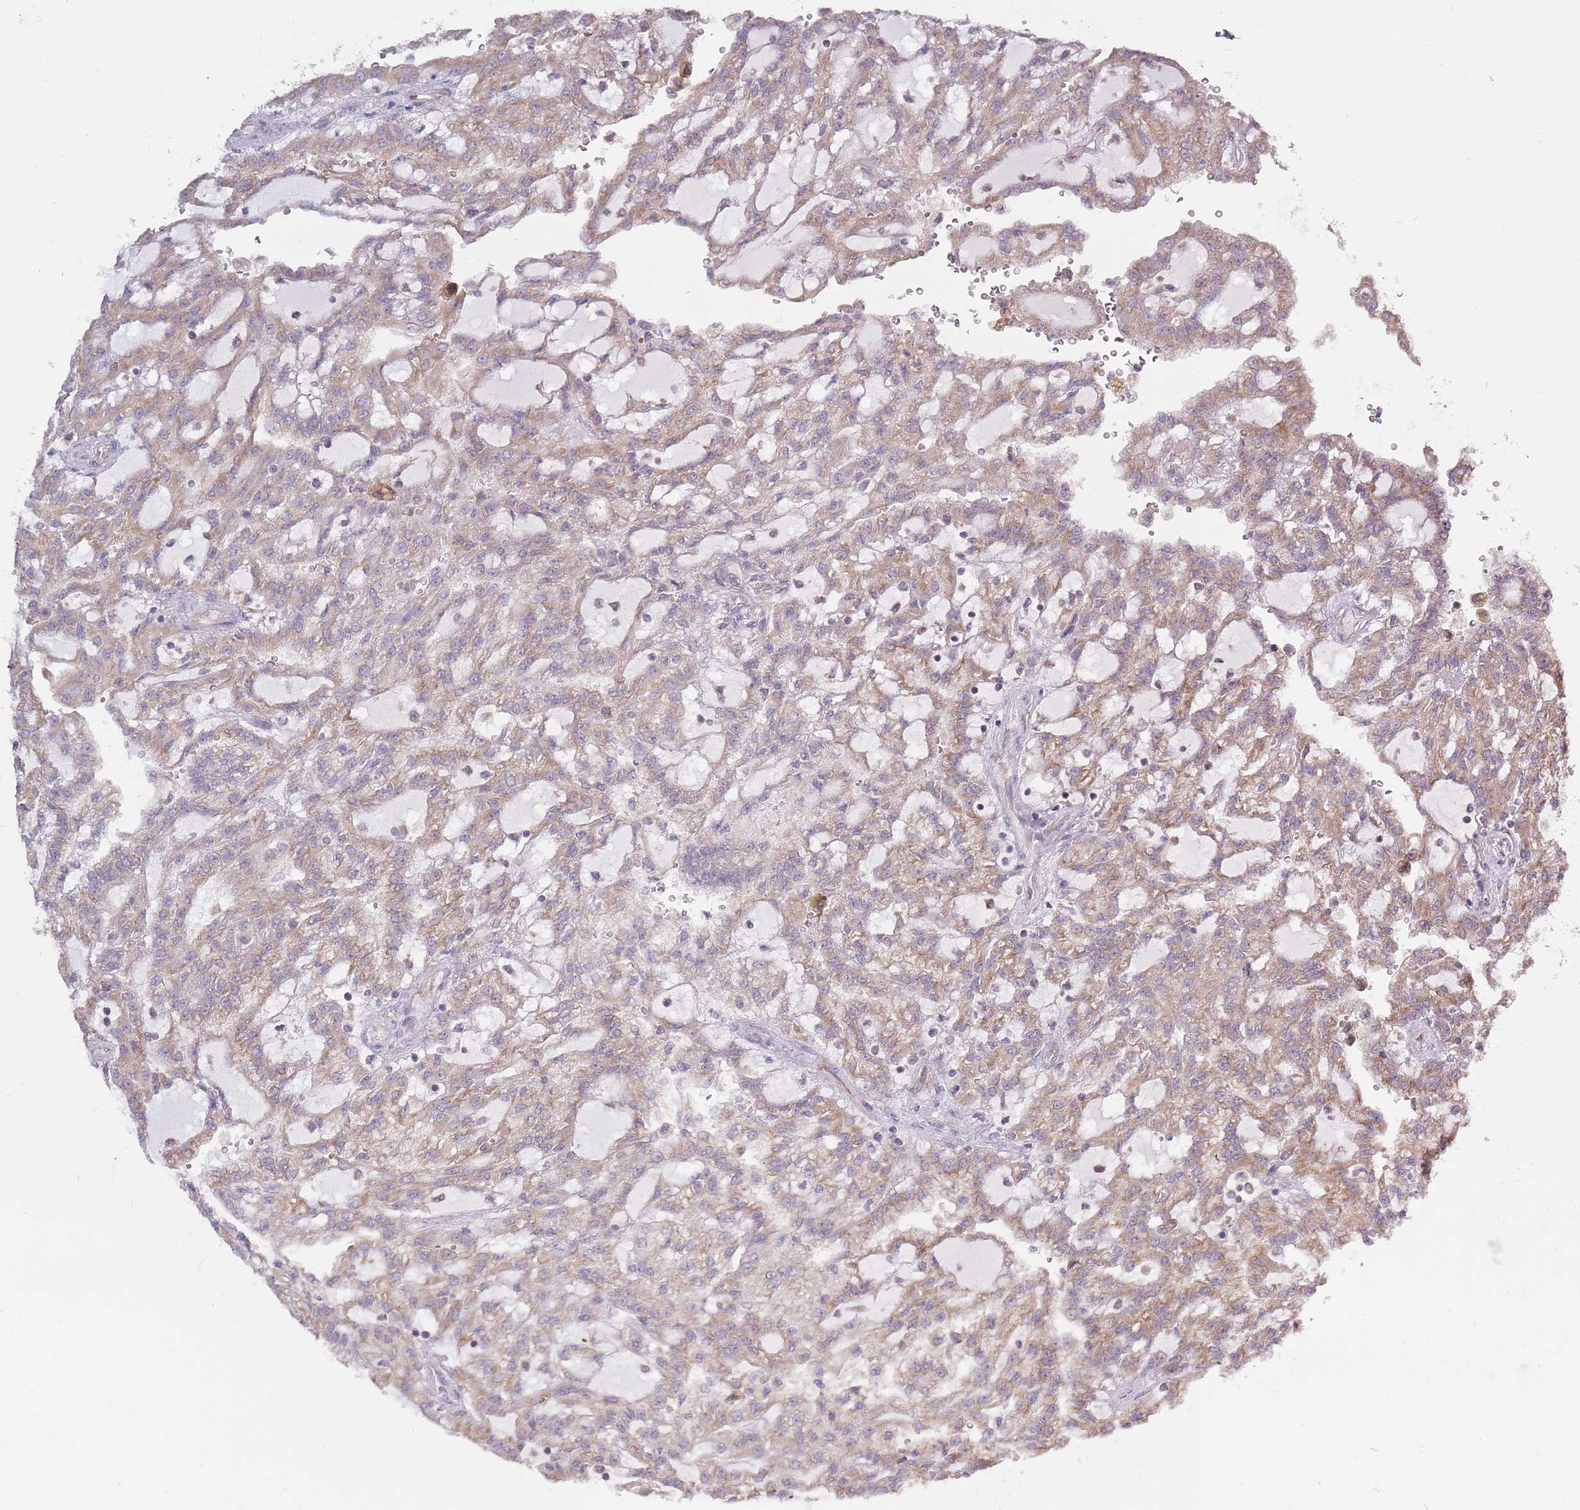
{"staining": {"intensity": "moderate", "quantity": "25%-75%", "location": "cytoplasmic/membranous"}, "tissue": "renal cancer", "cell_type": "Tumor cells", "image_type": "cancer", "snomed": [{"axis": "morphology", "description": "Adenocarcinoma, NOS"}, {"axis": "topography", "description": "Kidney"}], "caption": "Moderate cytoplasmic/membranous staining for a protein is identified in approximately 25%-75% of tumor cells of renal cancer using IHC.", "gene": "RPL17-C18orf32", "patient": {"sex": "male", "age": 63}}